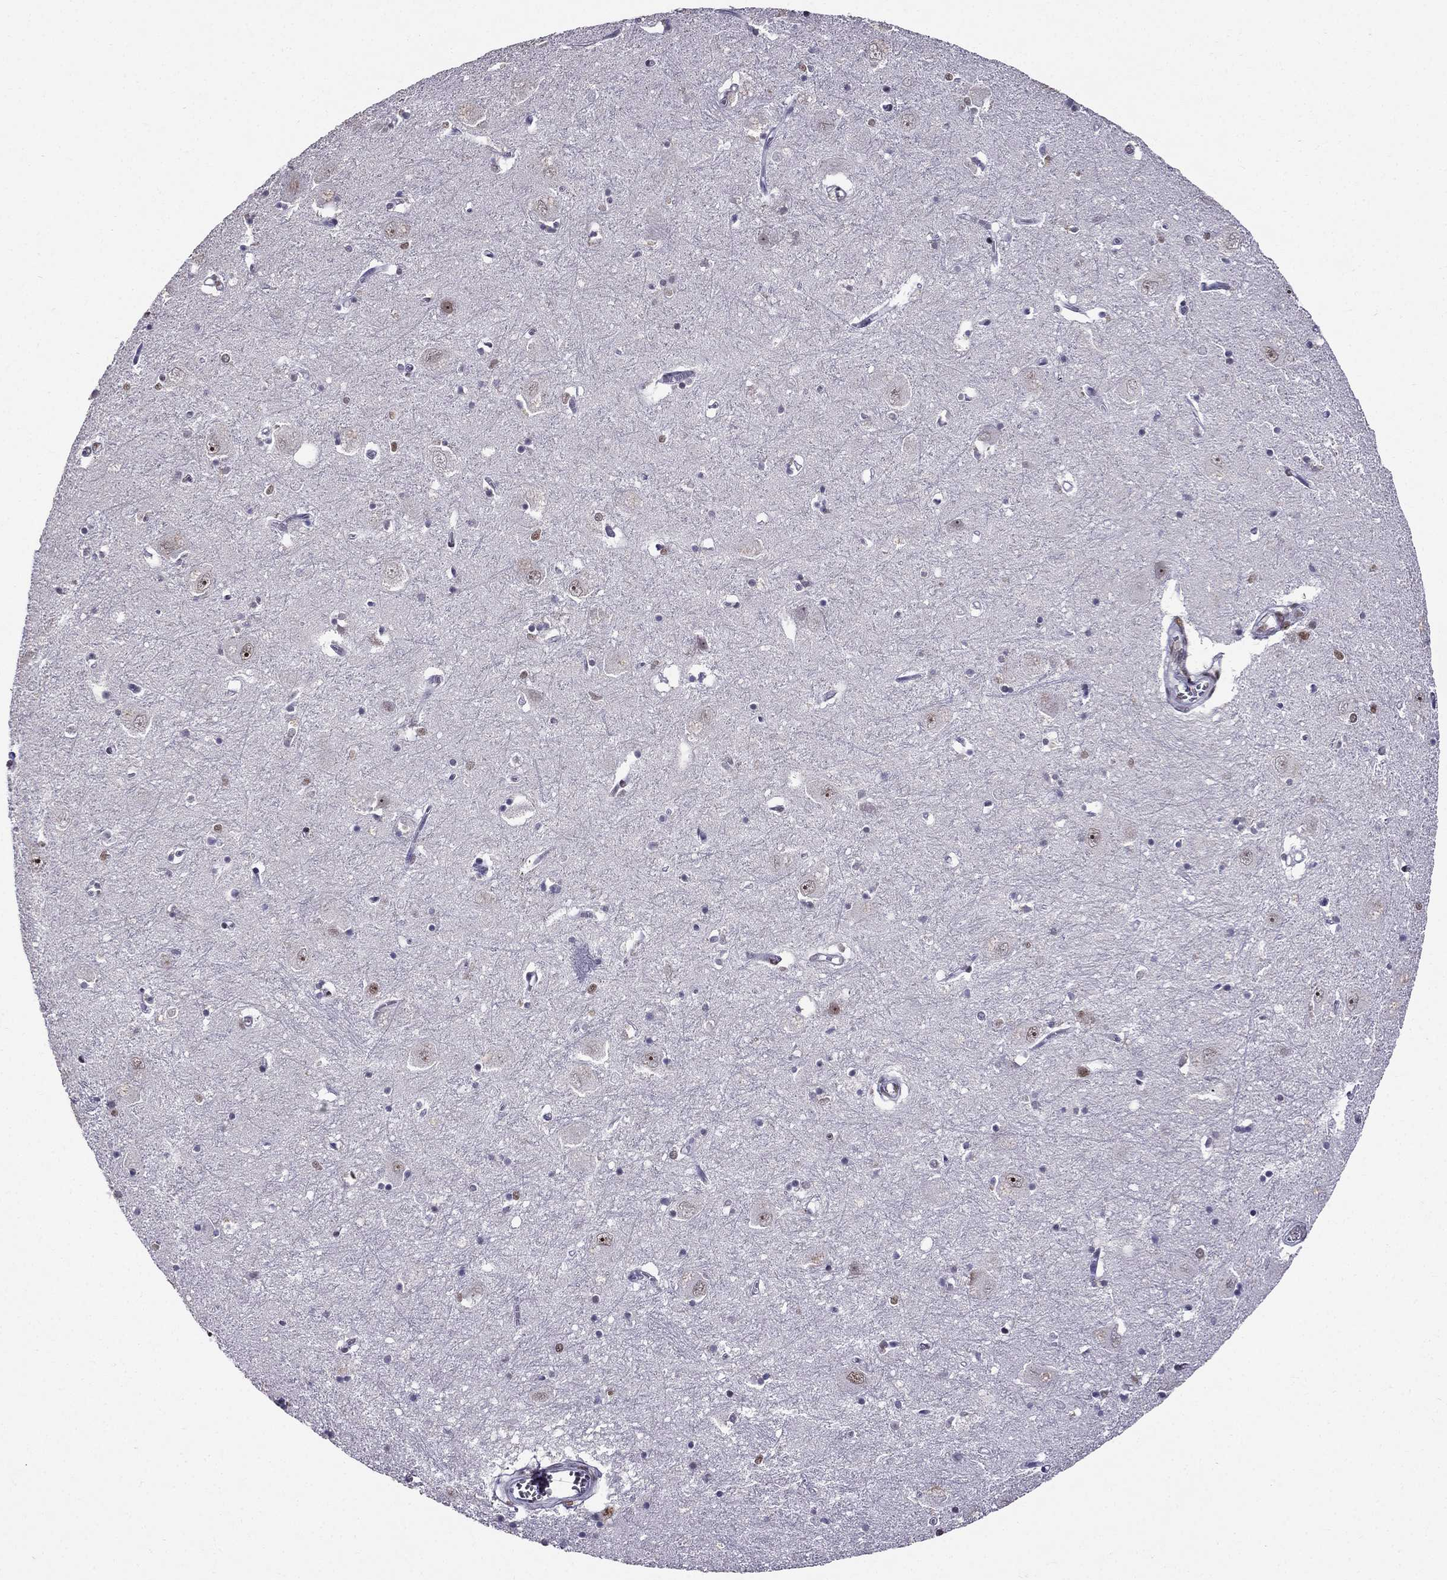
{"staining": {"intensity": "strong", "quantity": "25%-75%", "location": "nuclear"}, "tissue": "caudate", "cell_type": "Glial cells", "image_type": "normal", "snomed": [{"axis": "morphology", "description": "Normal tissue, NOS"}, {"axis": "topography", "description": "Lateral ventricle wall"}], "caption": "Immunohistochemistry photomicrograph of benign caudate stained for a protein (brown), which shows high levels of strong nuclear expression in about 25%-75% of glial cells.", "gene": "ZNF420", "patient": {"sex": "male", "age": 54}}